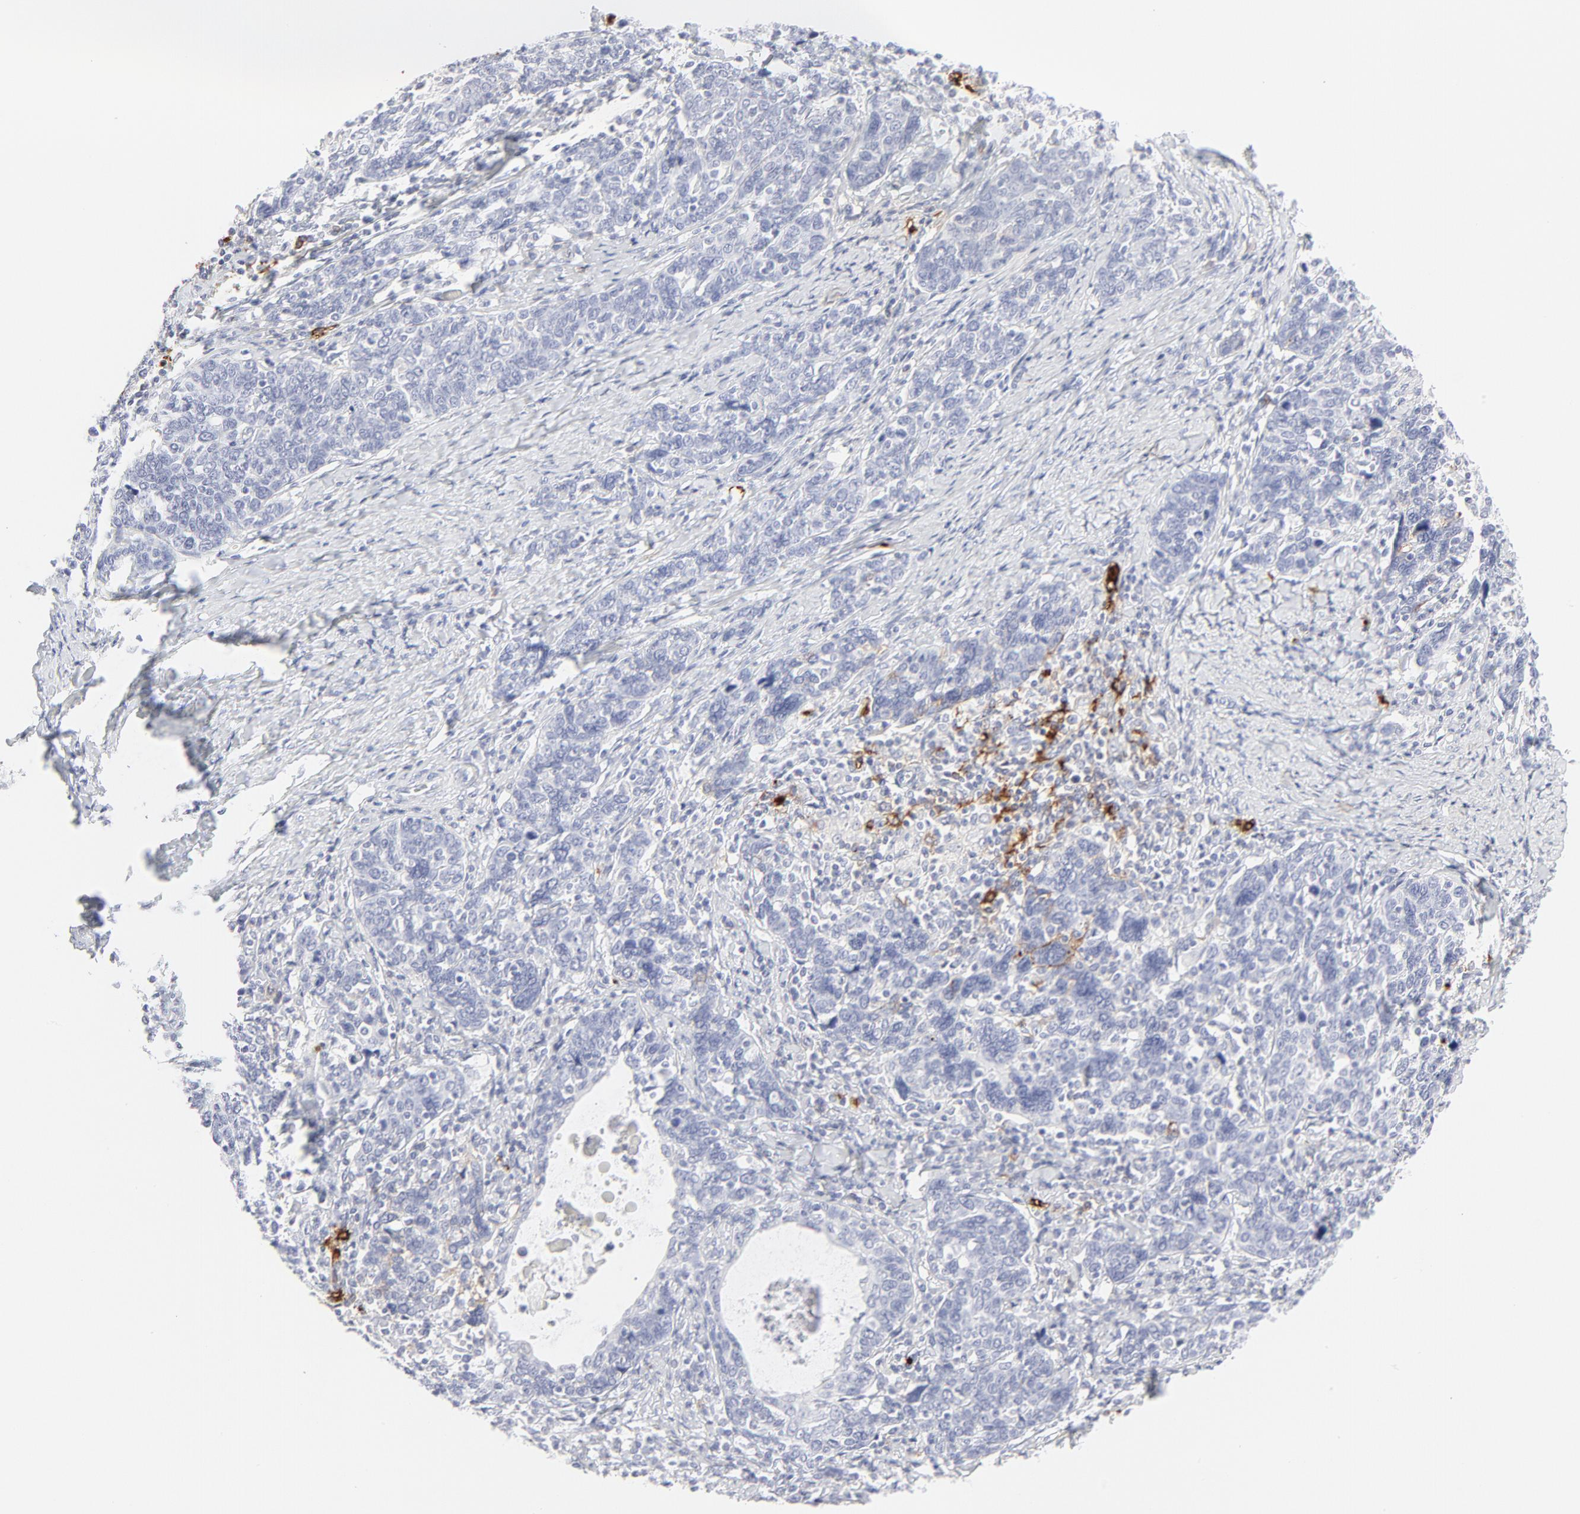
{"staining": {"intensity": "negative", "quantity": "none", "location": "none"}, "tissue": "cervical cancer", "cell_type": "Tumor cells", "image_type": "cancer", "snomed": [{"axis": "morphology", "description": "Squamous cell carcinoma, NOS"}, {"axis": "topography", "description": "Cervix"}], "caption": "This is an immunohistochemistry (IHC) histopathology image of cervical cancer (squamous cell carcinoma). There is no positivity in tumor cells.", "gene": "CCR7", "patient": {"sex": "female", "age": 41}}